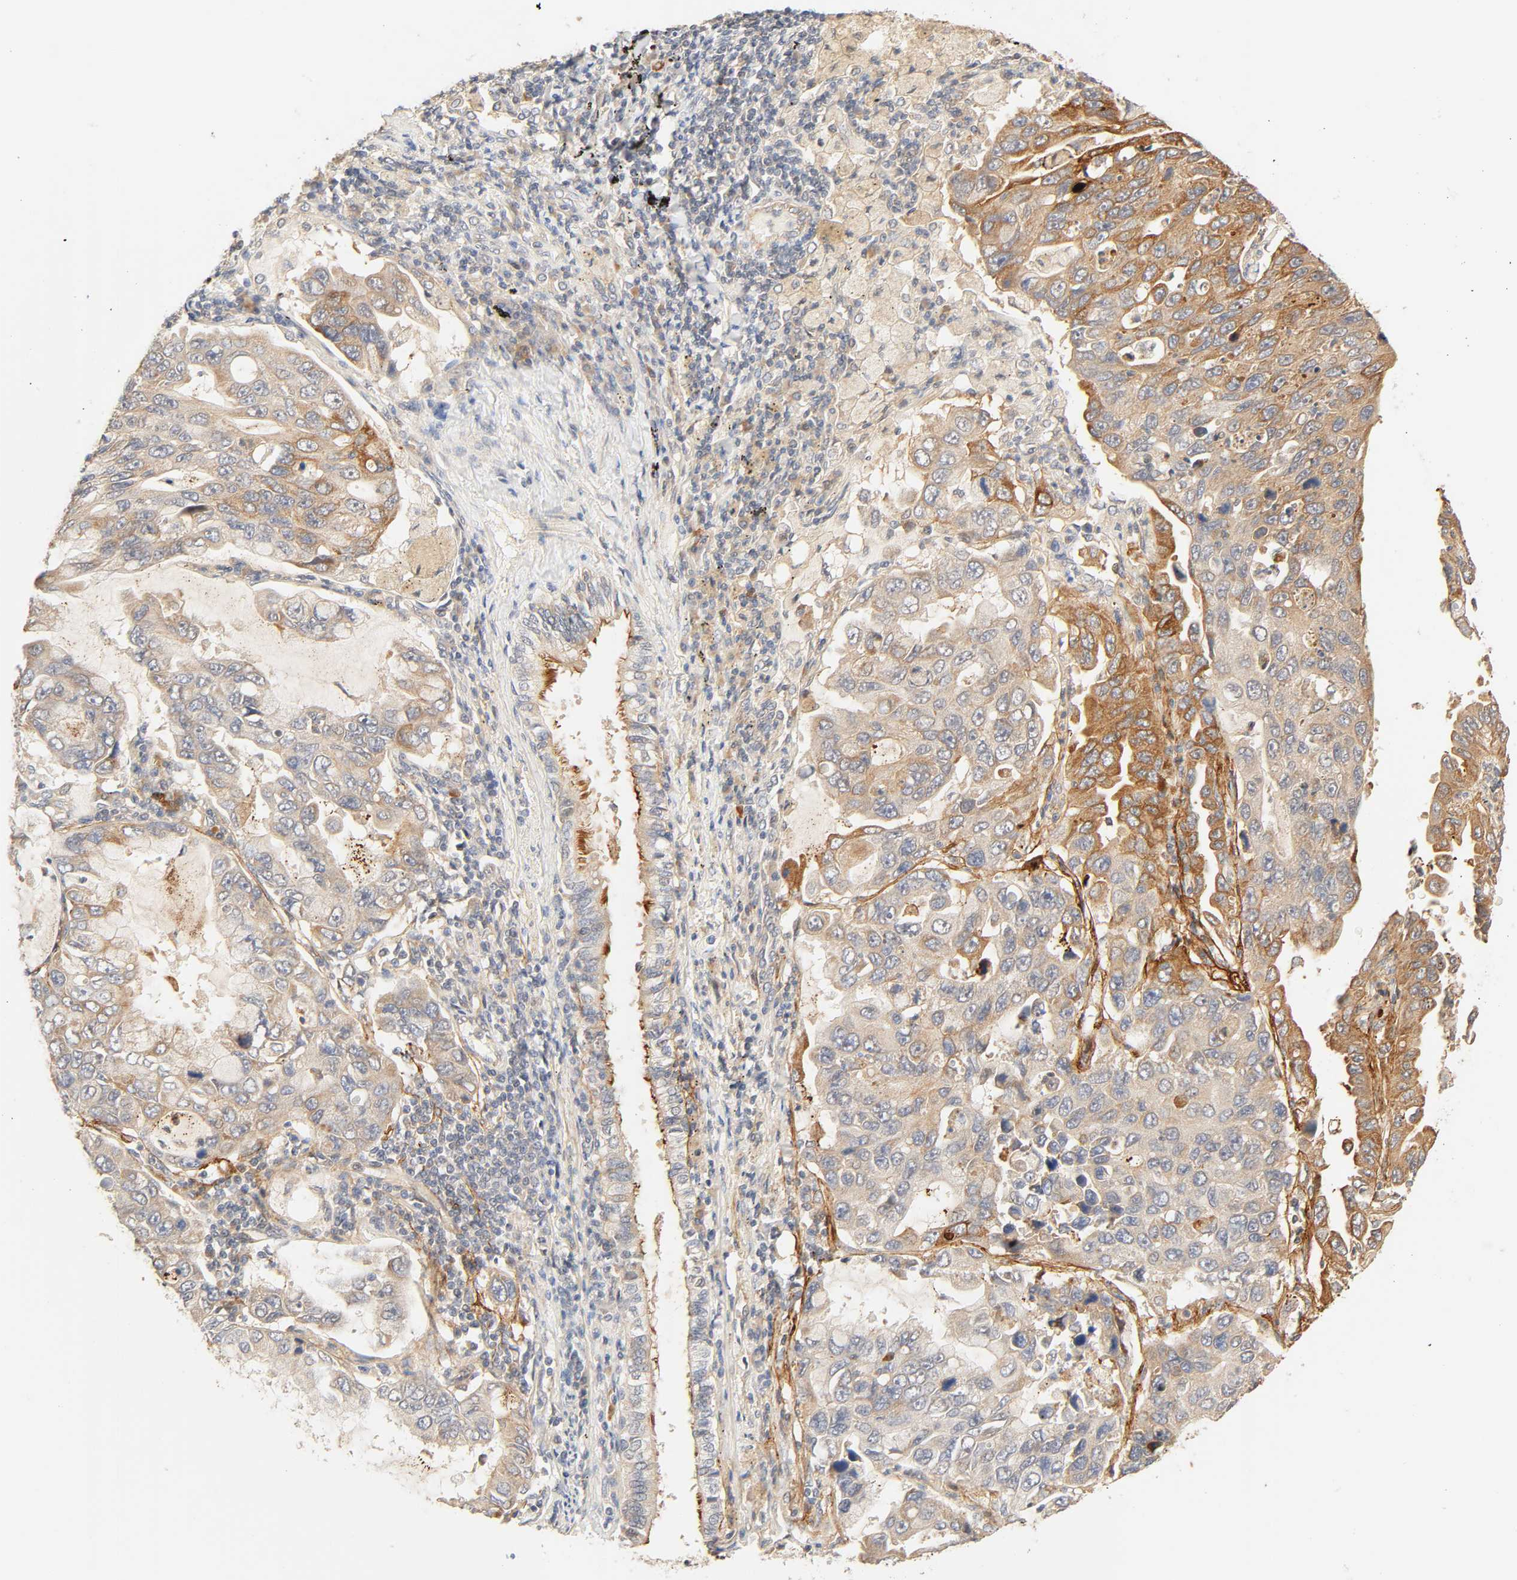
{"staining": {"intensity": "moderate", "quantity": "25%-75%", "location": "cytoplasmic/membranous"}, "tissue": "lung cancer", "cell_type": "Tumor cells", "image_type": "cancer", "snomed": [{"axis": "morphology", "description": "Adenocarcinoma, NOS"}, {"axis": "topography", "description": "Lung"}], "caption": "Protein expression analysis of human lung cancer reveals moderate cytoplasmic/membranous staining in approximately 25%-75% of tumor cells. (IHC, brightfield microscopy, high magnification).", "gene": "CACNA1G", "patient": {"sex": "male", "age": 64}}